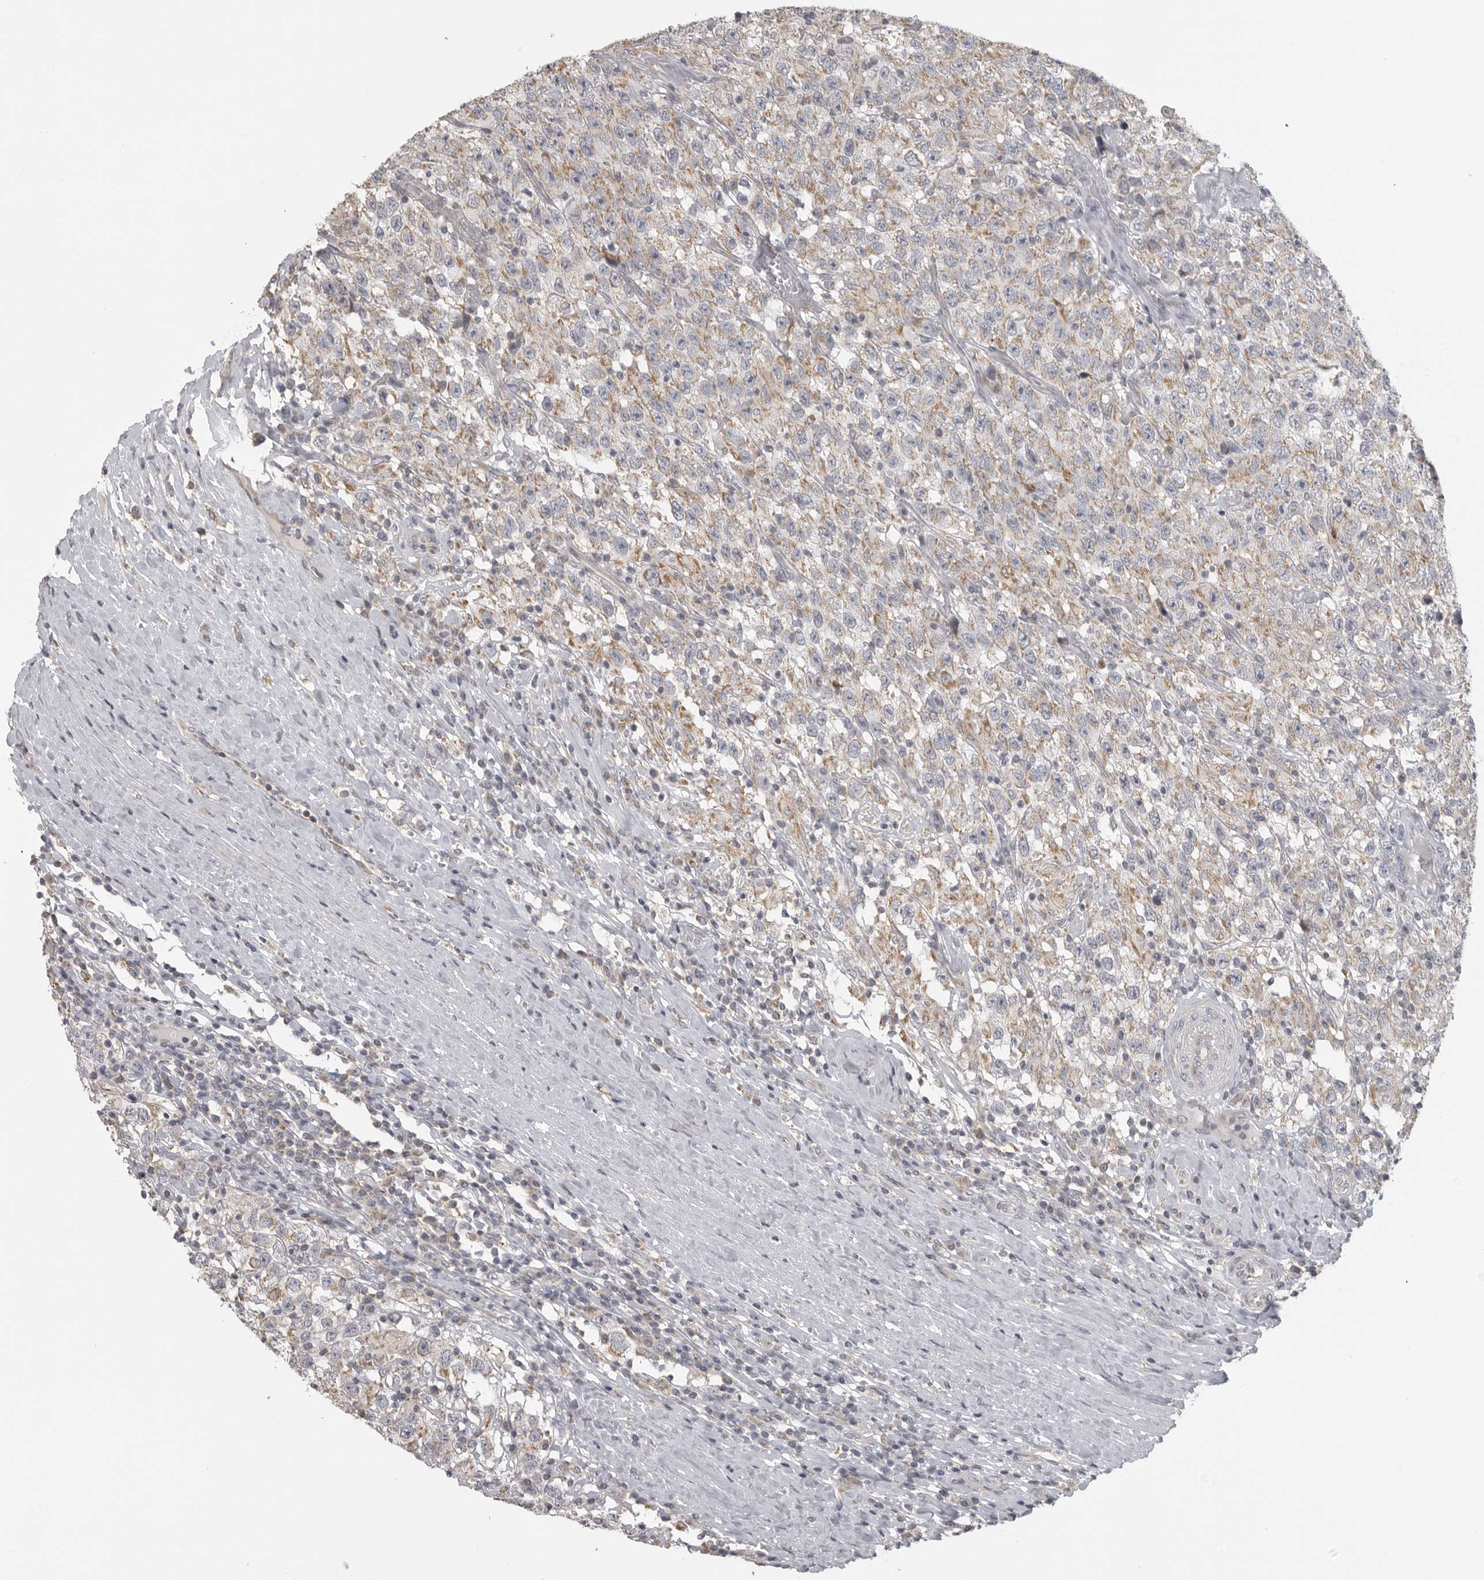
{"staining": {"intensity": "weak", "quantity": ">75%", "location": "cytoplasmic/membranous"}, "tissue": "testis cancer", "cell_type": "Tumor cells", "image_type": "cancer", "snomed": [{"axis": "morphology", "description": "Seminoma, NOS"}, {"axis": "topography", "description": "Testis"}], "caption": "Tumor cells exhibit low levels of weak cytoplasmic/membranous expression in approximately >75% of cells in testis cancer. (DAB (3,3'-diaminobenzidine) IHC, brown staining for protein, blue staining for nuclei).", "gene": "RXFP3", "patient": {"sex": "male", "age": 41}}